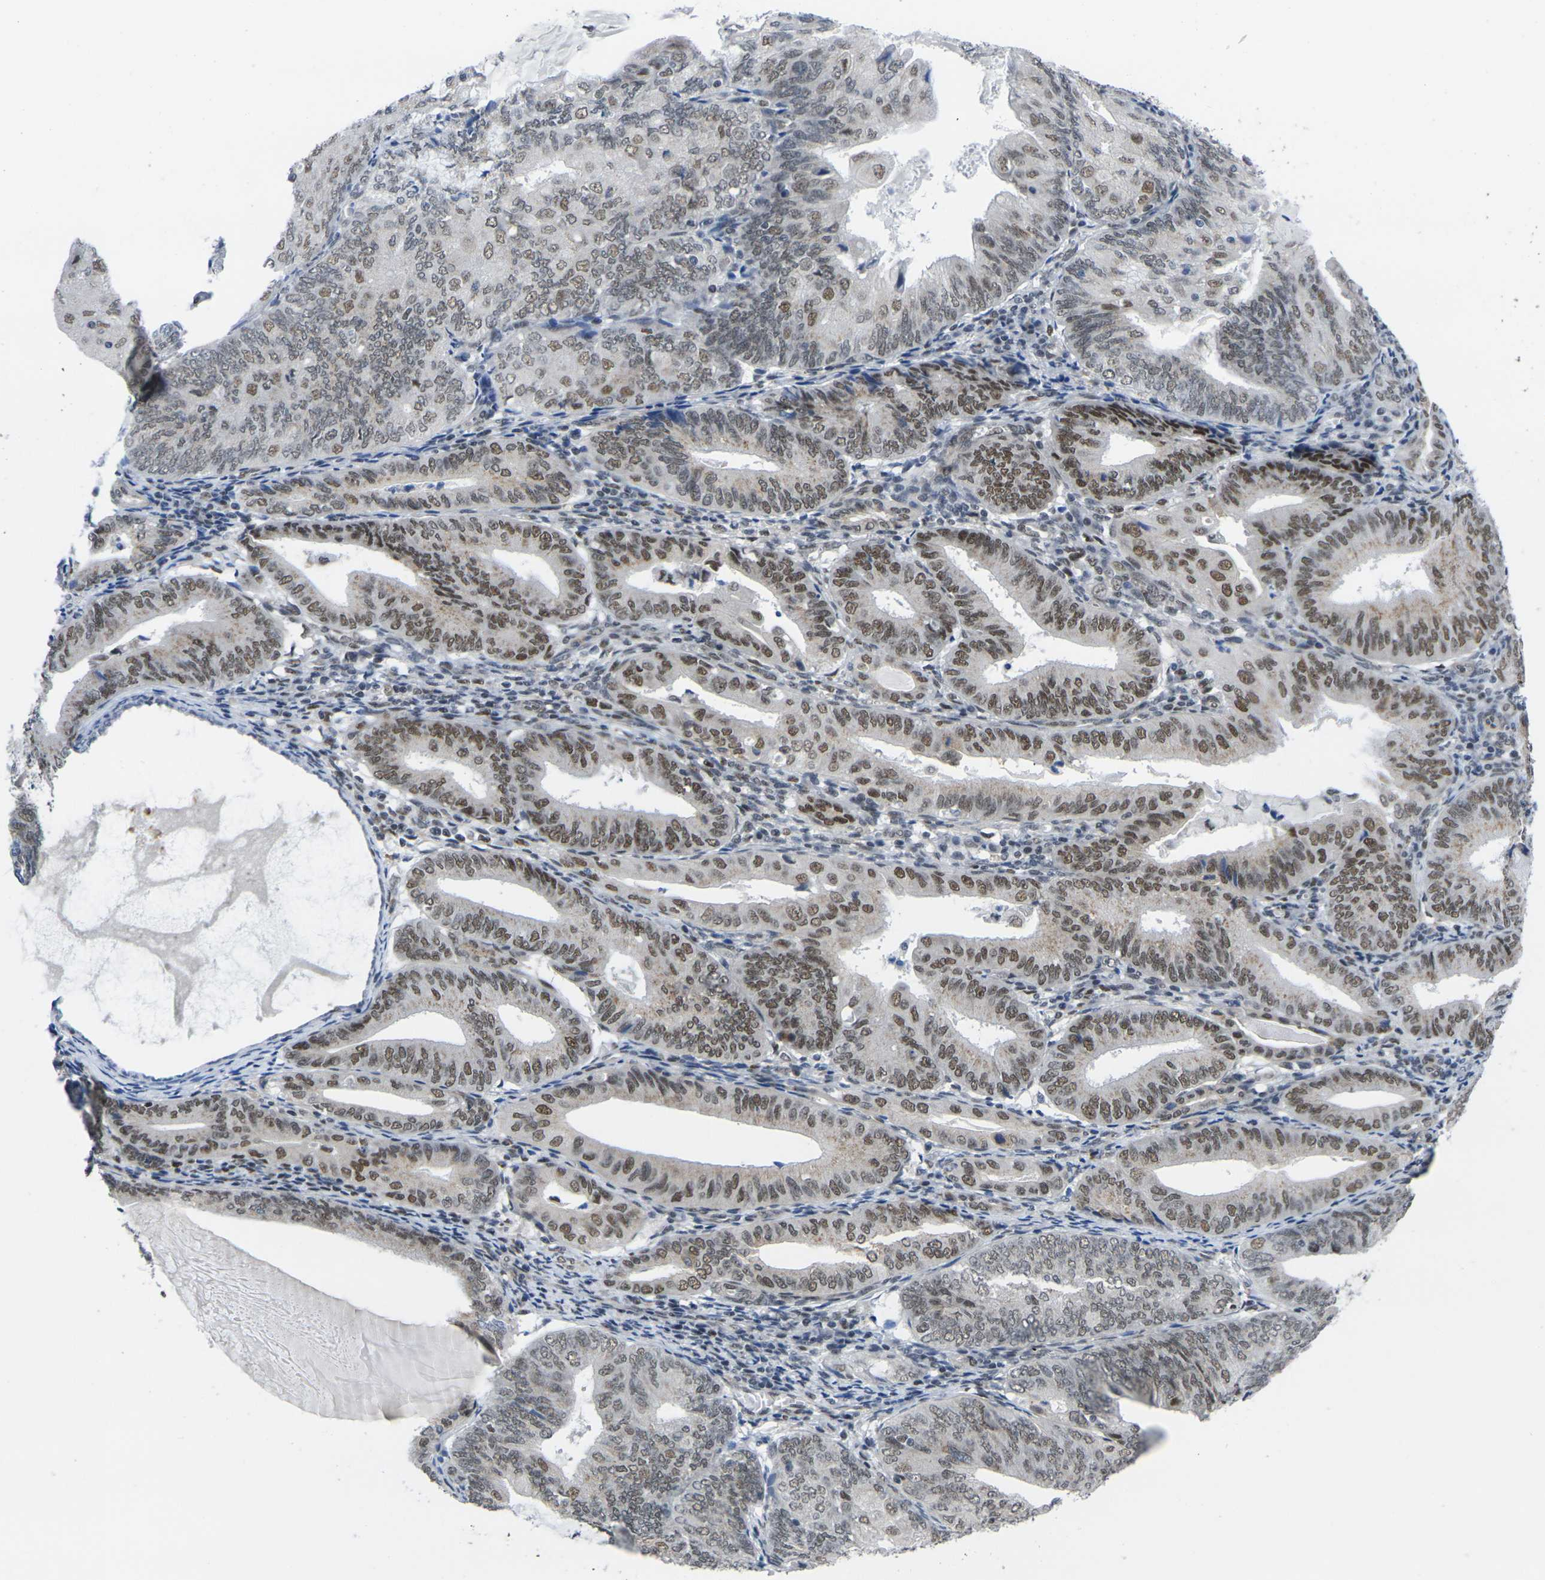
{"staining": {"intensity": "moderate", "quantity": ">75%", "location": "nuclear"}, "tissue": "endometrial cancer", "cell_type": "Tumor cells", "image_type": "cancer", "snomed": [{"axis": "morphology", "description": "Adenocarcinoma, NOS"}, {"axis": "topography", "description": "Endometrium"}], "caption": "Endometrial adenocarcinoma stained with DAB (3,3'-diaminobenzidine) immunohistochemistry (IHC) exhibits medium levels of moderate nuclear staining in about >75% of tumor cells. The staining was performed using DAB to visualize the protein expression in brown, while the nuclei were stained in blue with hematoxylin (Magnification: 20x).", "gene": "RBM7", "patient": {"sex": "female", "age": 81}}